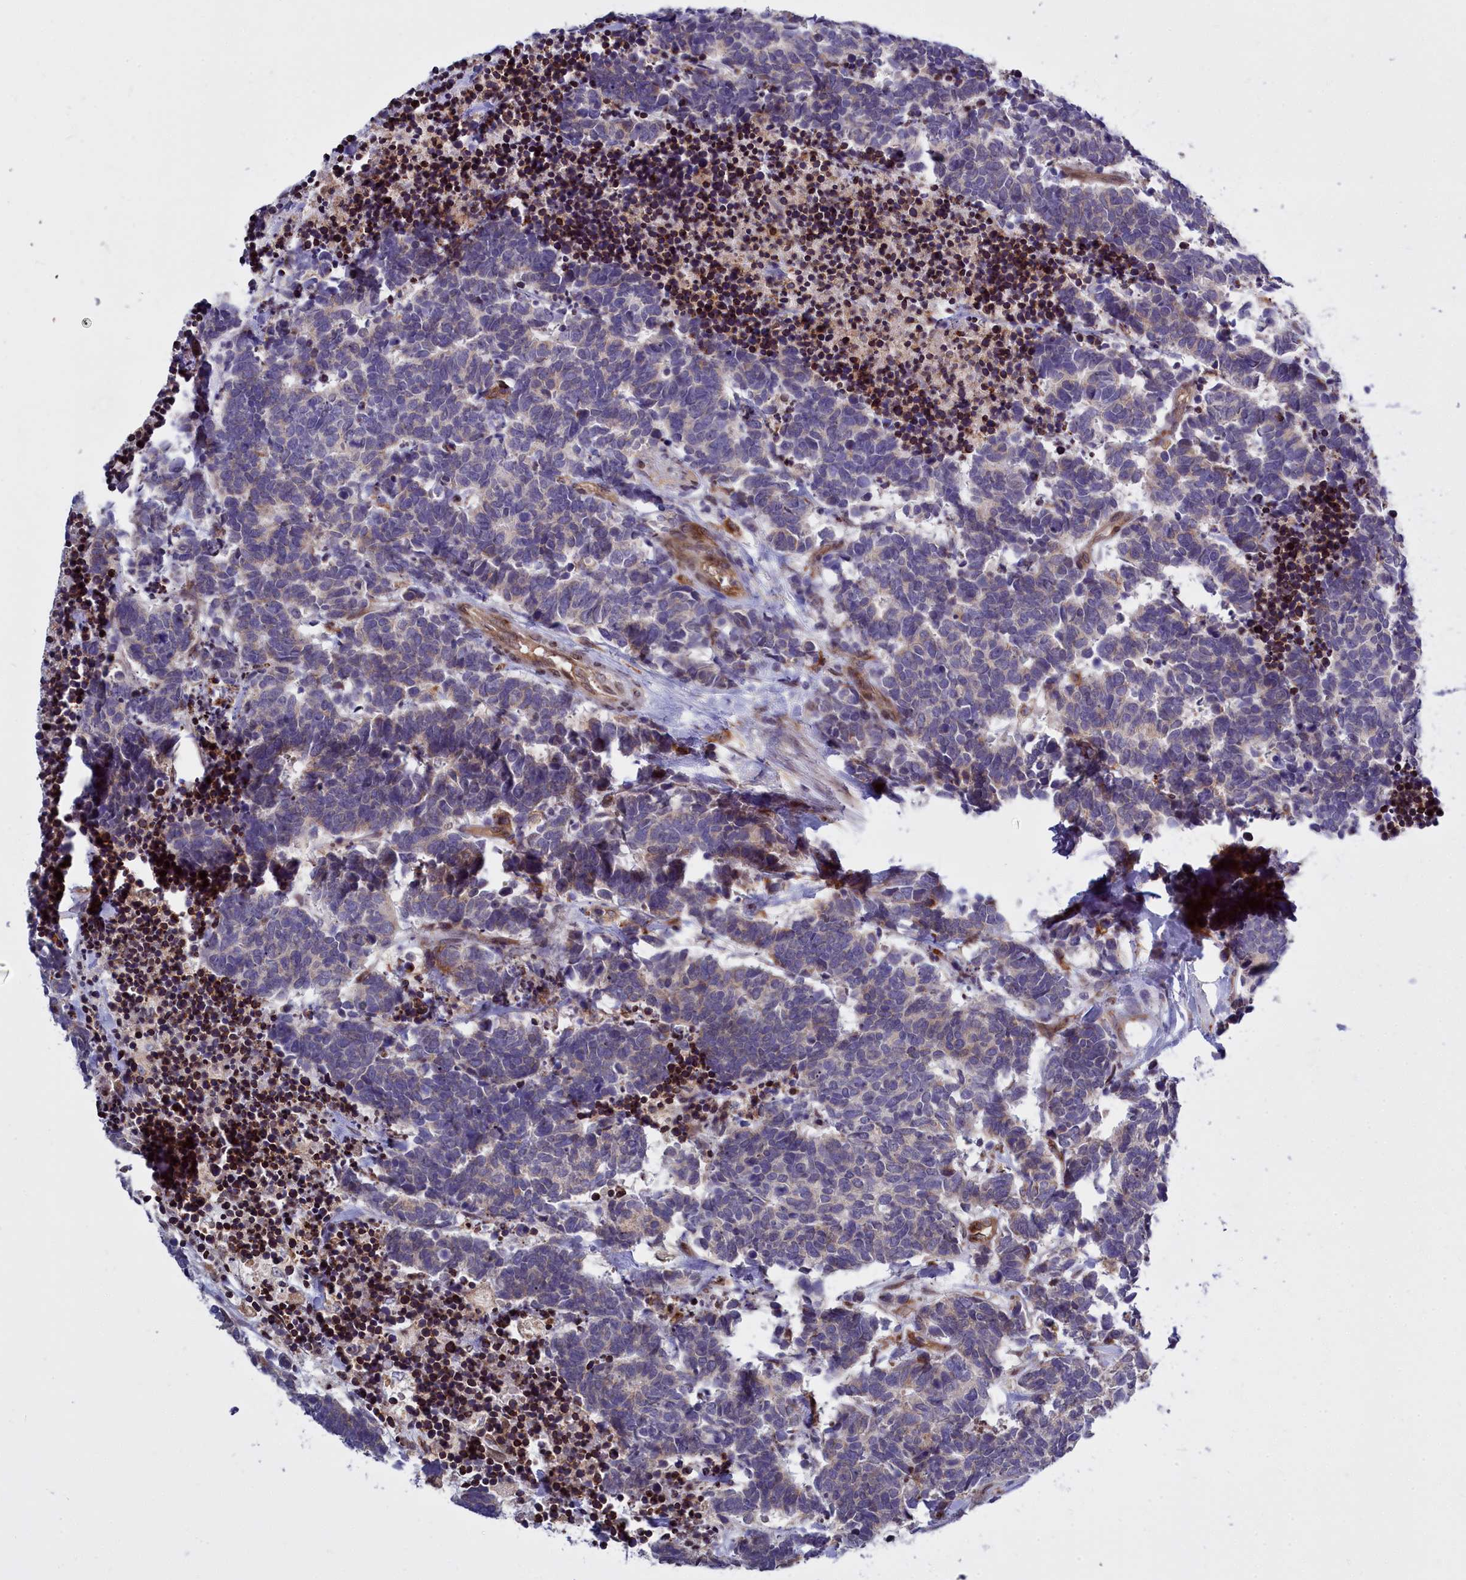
{"staining": {"intensity": "negative", "quantity": "none", "location": "none"}, "tissue": "carcinoid", "cell_type": "Tumor cells", "image_type": "cancer", "snomed": [{"axis": "morphology", "description": "Carcinoma, NOS"}, {"axis": "morphology", "description": "Carcinoid, malignant, NOS"}, {"axis": "topography", "description": "Urinary bladder"}], "caption": "IHC image of neoplastic tissue: carcinoid stained with DAB (3,3'-diaminobenzidine) reveals no significant protein staining in tumor cells.", "gene": "RAPGEF4", "patient": {"sex": "male", "age": 57}}